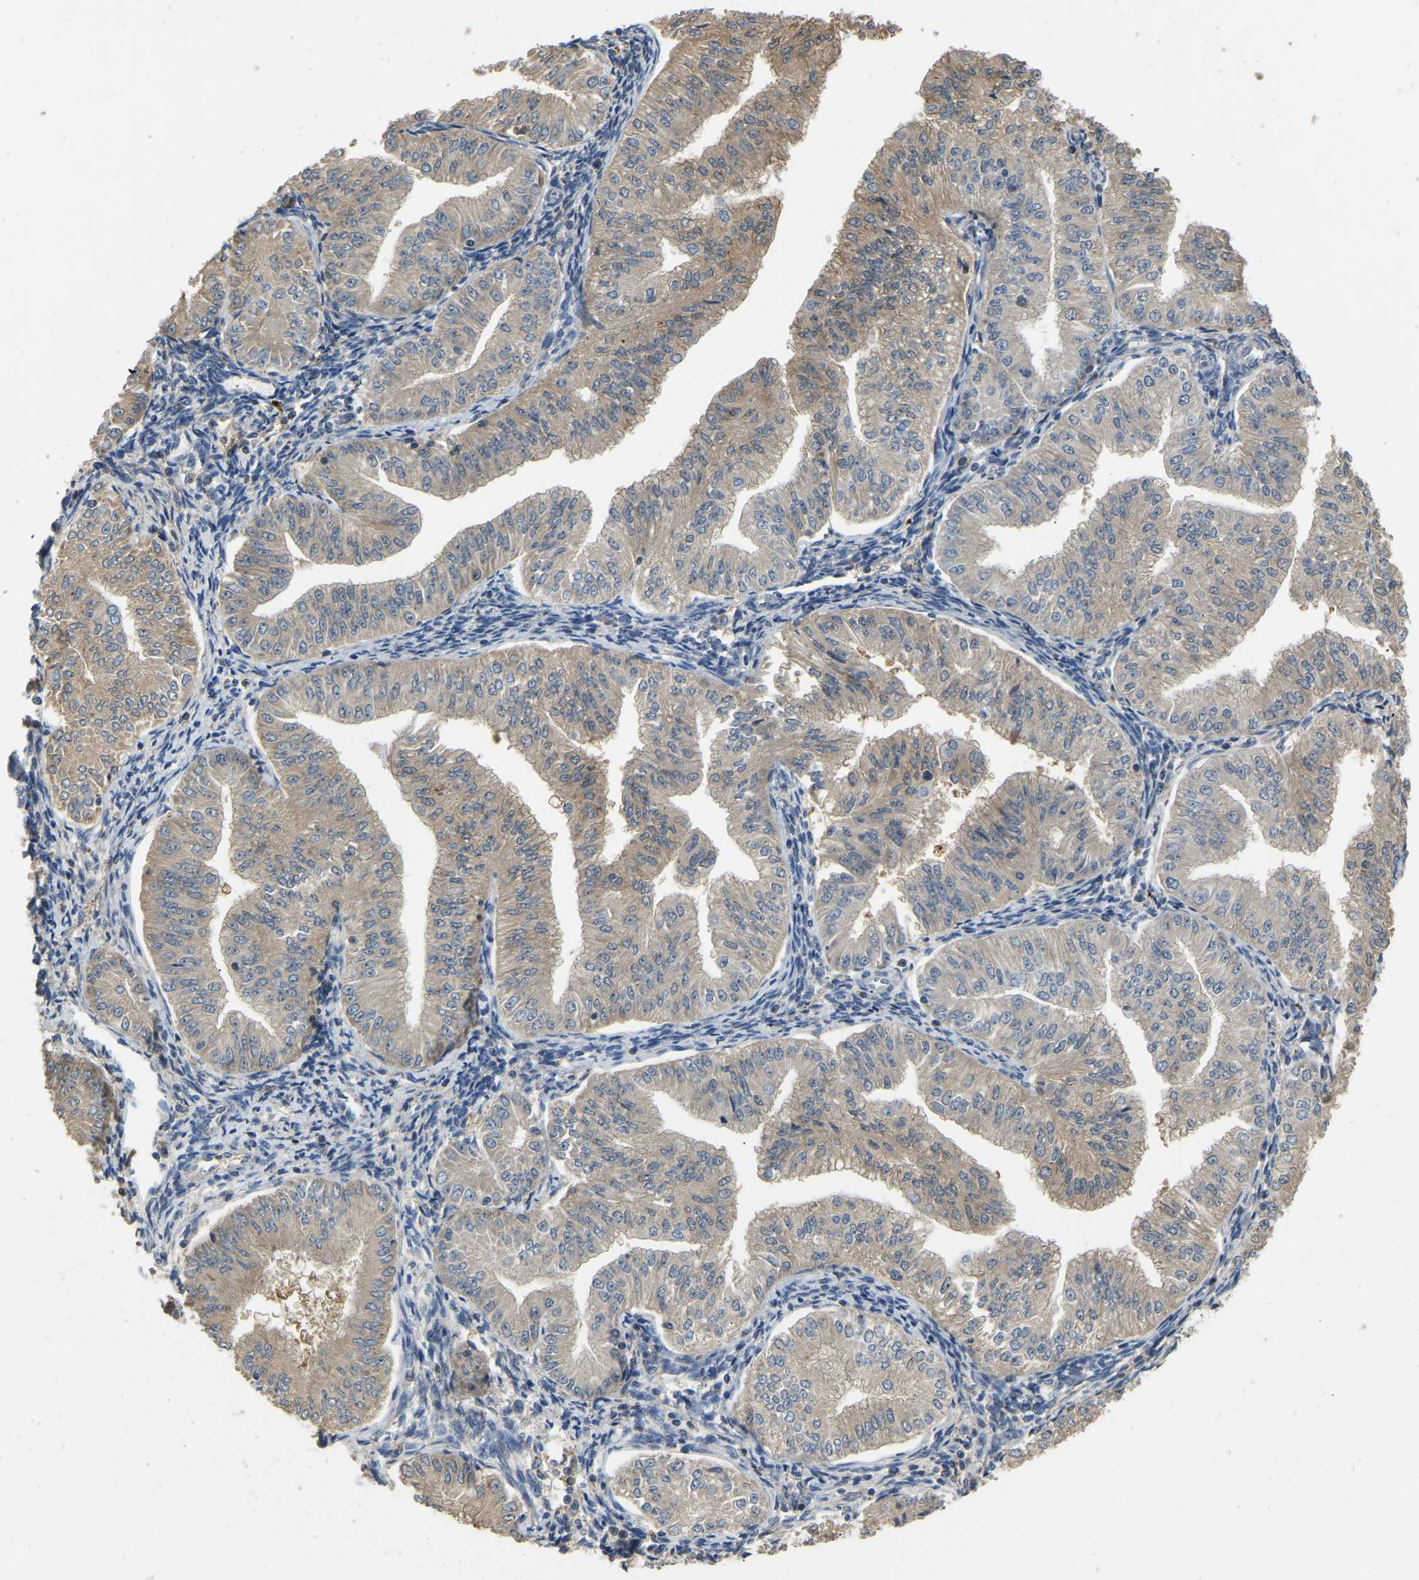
{"staining": {"intensity": "weak", "quantity": ">75%", "location": "cytoplasmic/membranous"}, "tissue": "endometrial cancer", "cell_type": "Tumor cells", "image_type": "cancer", "snomed": [{"axis": "morphology", "description": "Normal tissue, NOS"}, {"axis": "morphology", "description": "Adenocarcinoma, NOS"}, {"axis": "topography", "description": "Endometrium"}], "caption": "Immunohistochemical staining of human adenocarcinoma (endometrial) reveals low levels of weak cytoplasmic/membranous protein positivity in approximately >75% of tumor cells. The staining was performed using DAB (3,3'-diaminobenzidine) to visualize the protein expression in brown, while the nuclei were stained in blue with hematoxylin (Magnification: 20x).", "gene": "TUFM", "patient": {"sex": "female", "age": 53}}